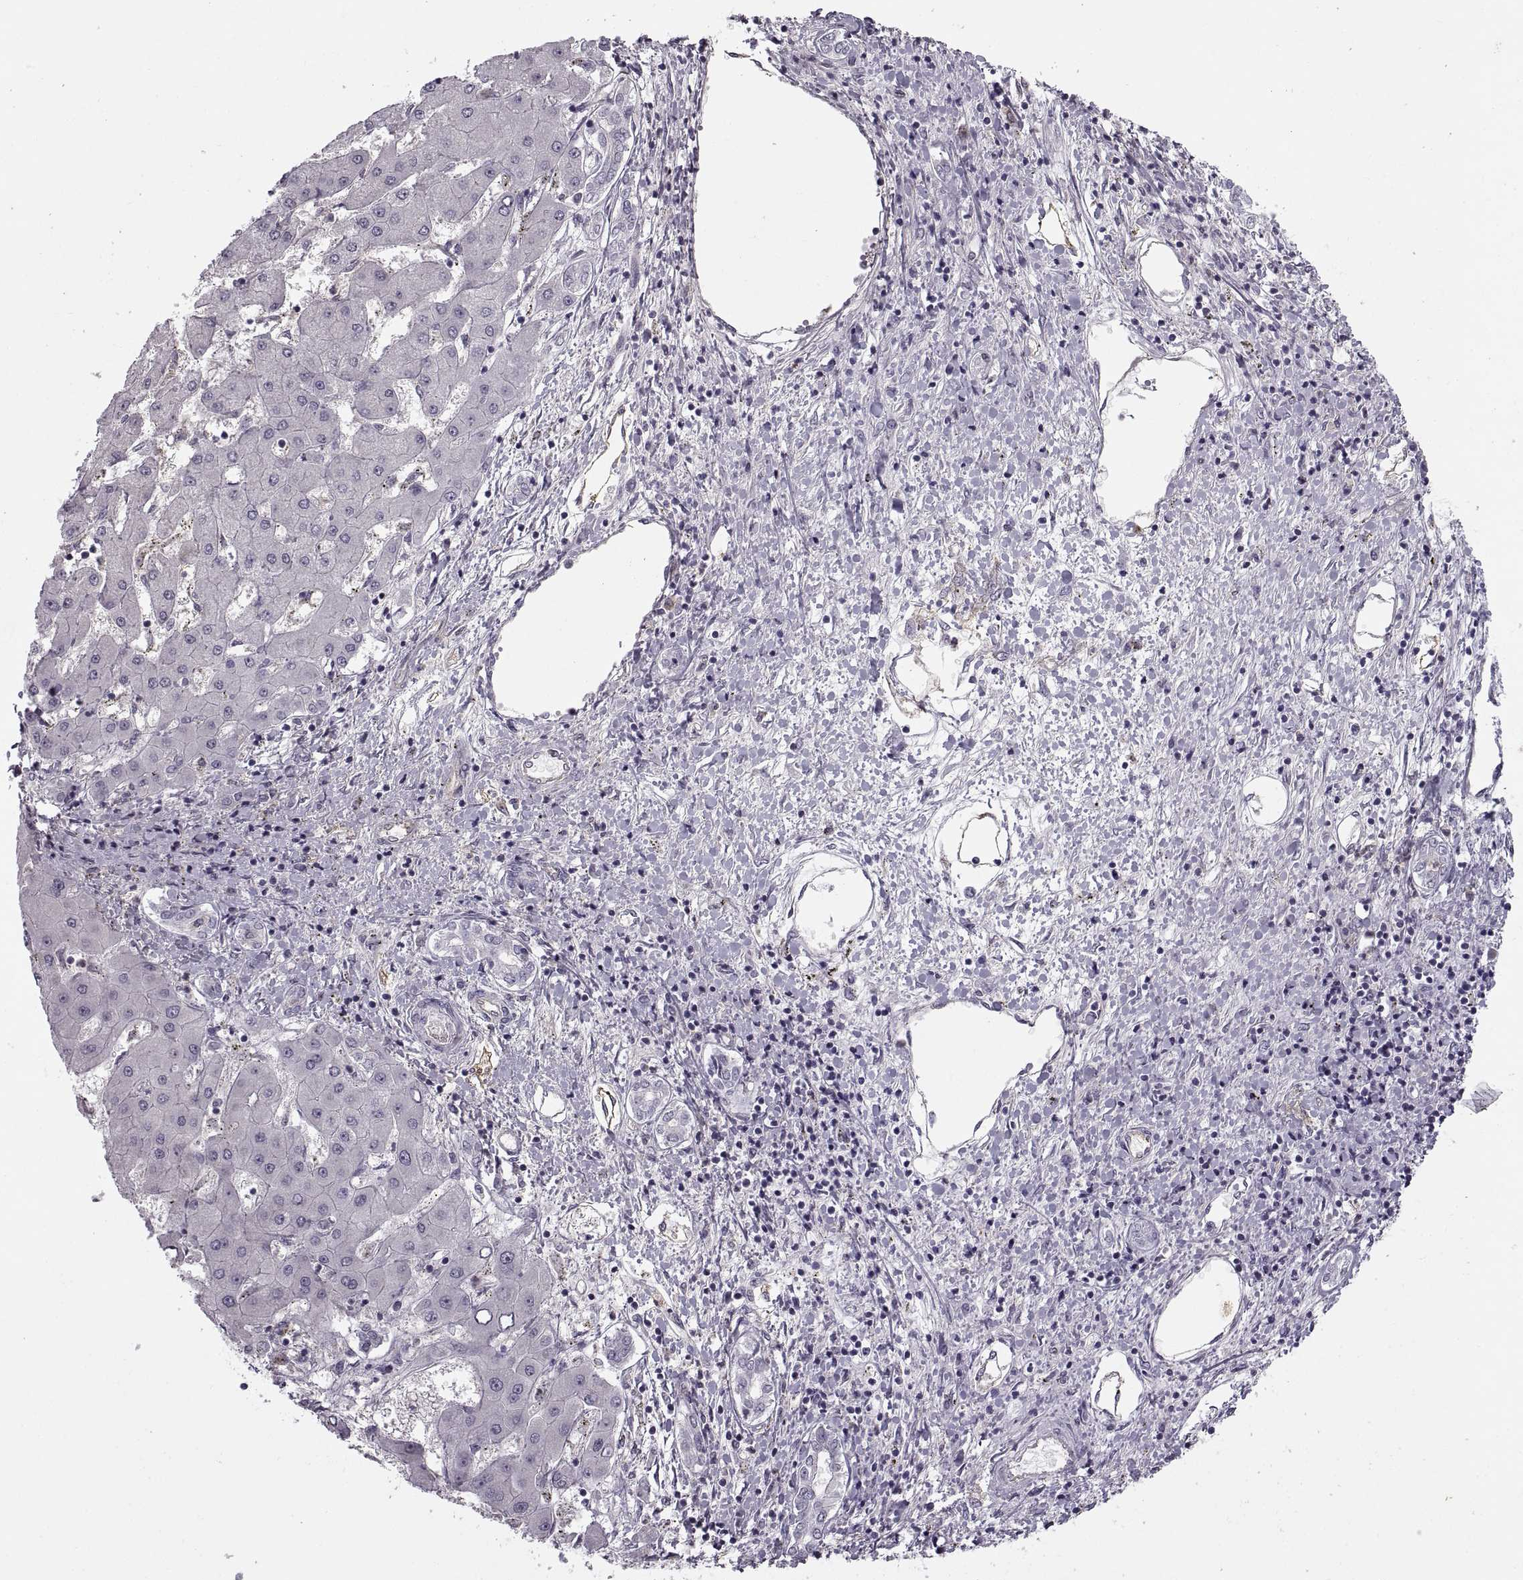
{"staining": {"intensity": "negative", "quantity": "none", "location": "none"}, "tissue": "liver cancer", "cell_type": "Tumor cells", "image_type": "cancer", "snomed": [{"axis": "morphology", "description": "Carcinoma, Hepatocellular, NOS"}, {"axis": "topography", "description": "Liver"}], "caption": "This is a micrograph of immunohistochemistry (IHC) staining of liver cancer, which shows no positivity in tumor cells.", "gene": "RALB", "patient": {"sex": "male", "age": 56}}